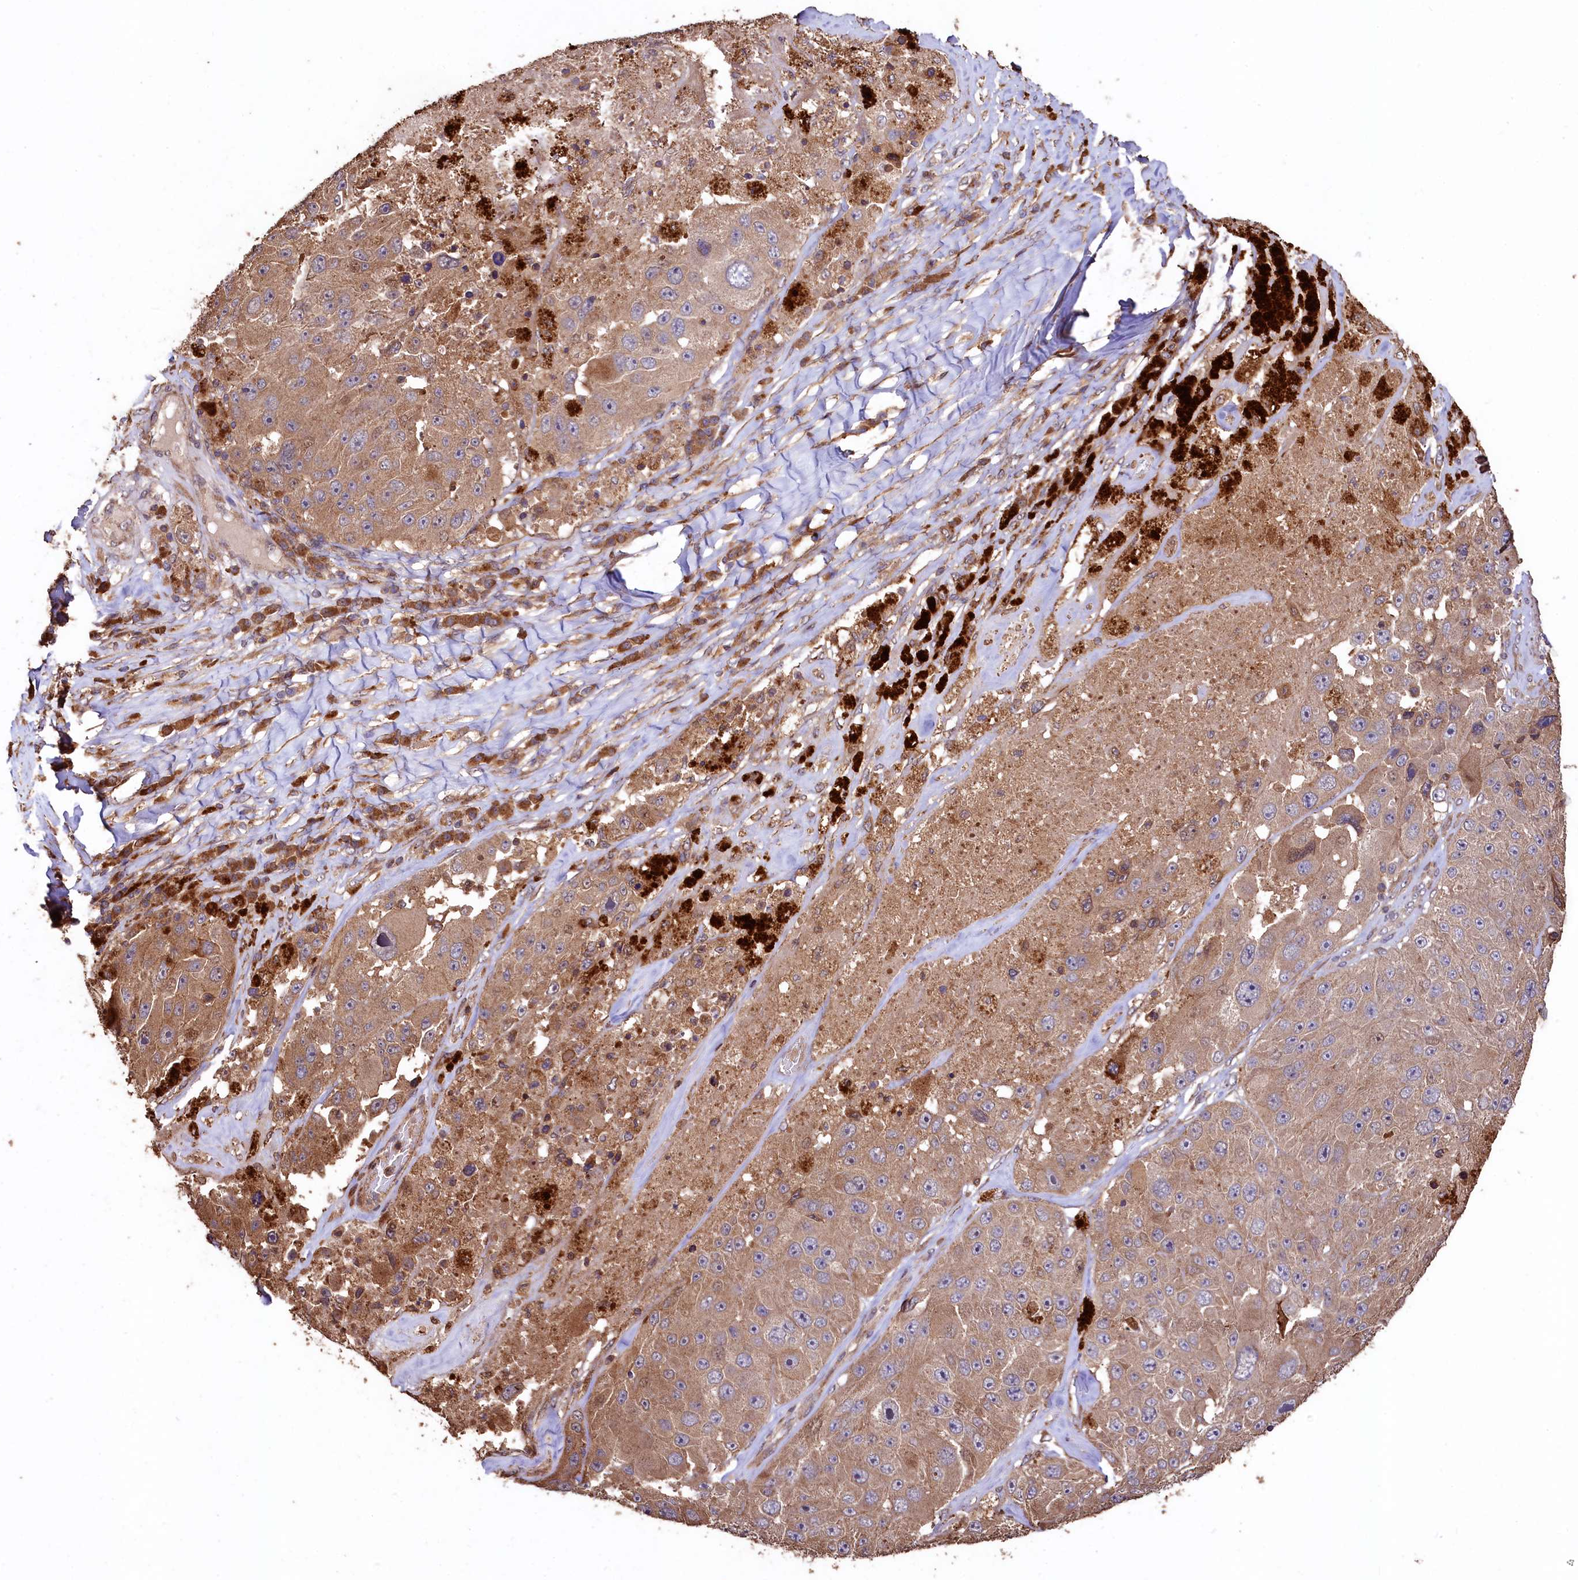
{"staining": {"intensity": "weak", "quantity": ">75%", "location": "cytoplasmic/membranous"}, "tissue": "melanoma", "cell_type": "Tumor cells", "image_type": "cancer", "snomed": [{"axis": "morphology", "description": "Malignant melanoma, Metastatic site"}, {"axis": "topography", "description": "Lymph node"}], "caption": "A histopathology image of melanoma stained for a protein exhibits weak cytoplasmic/membranous brown staining in tumor cells.", "gene": "TMEM98", "patient": {"sex": "male", "age": 62}}